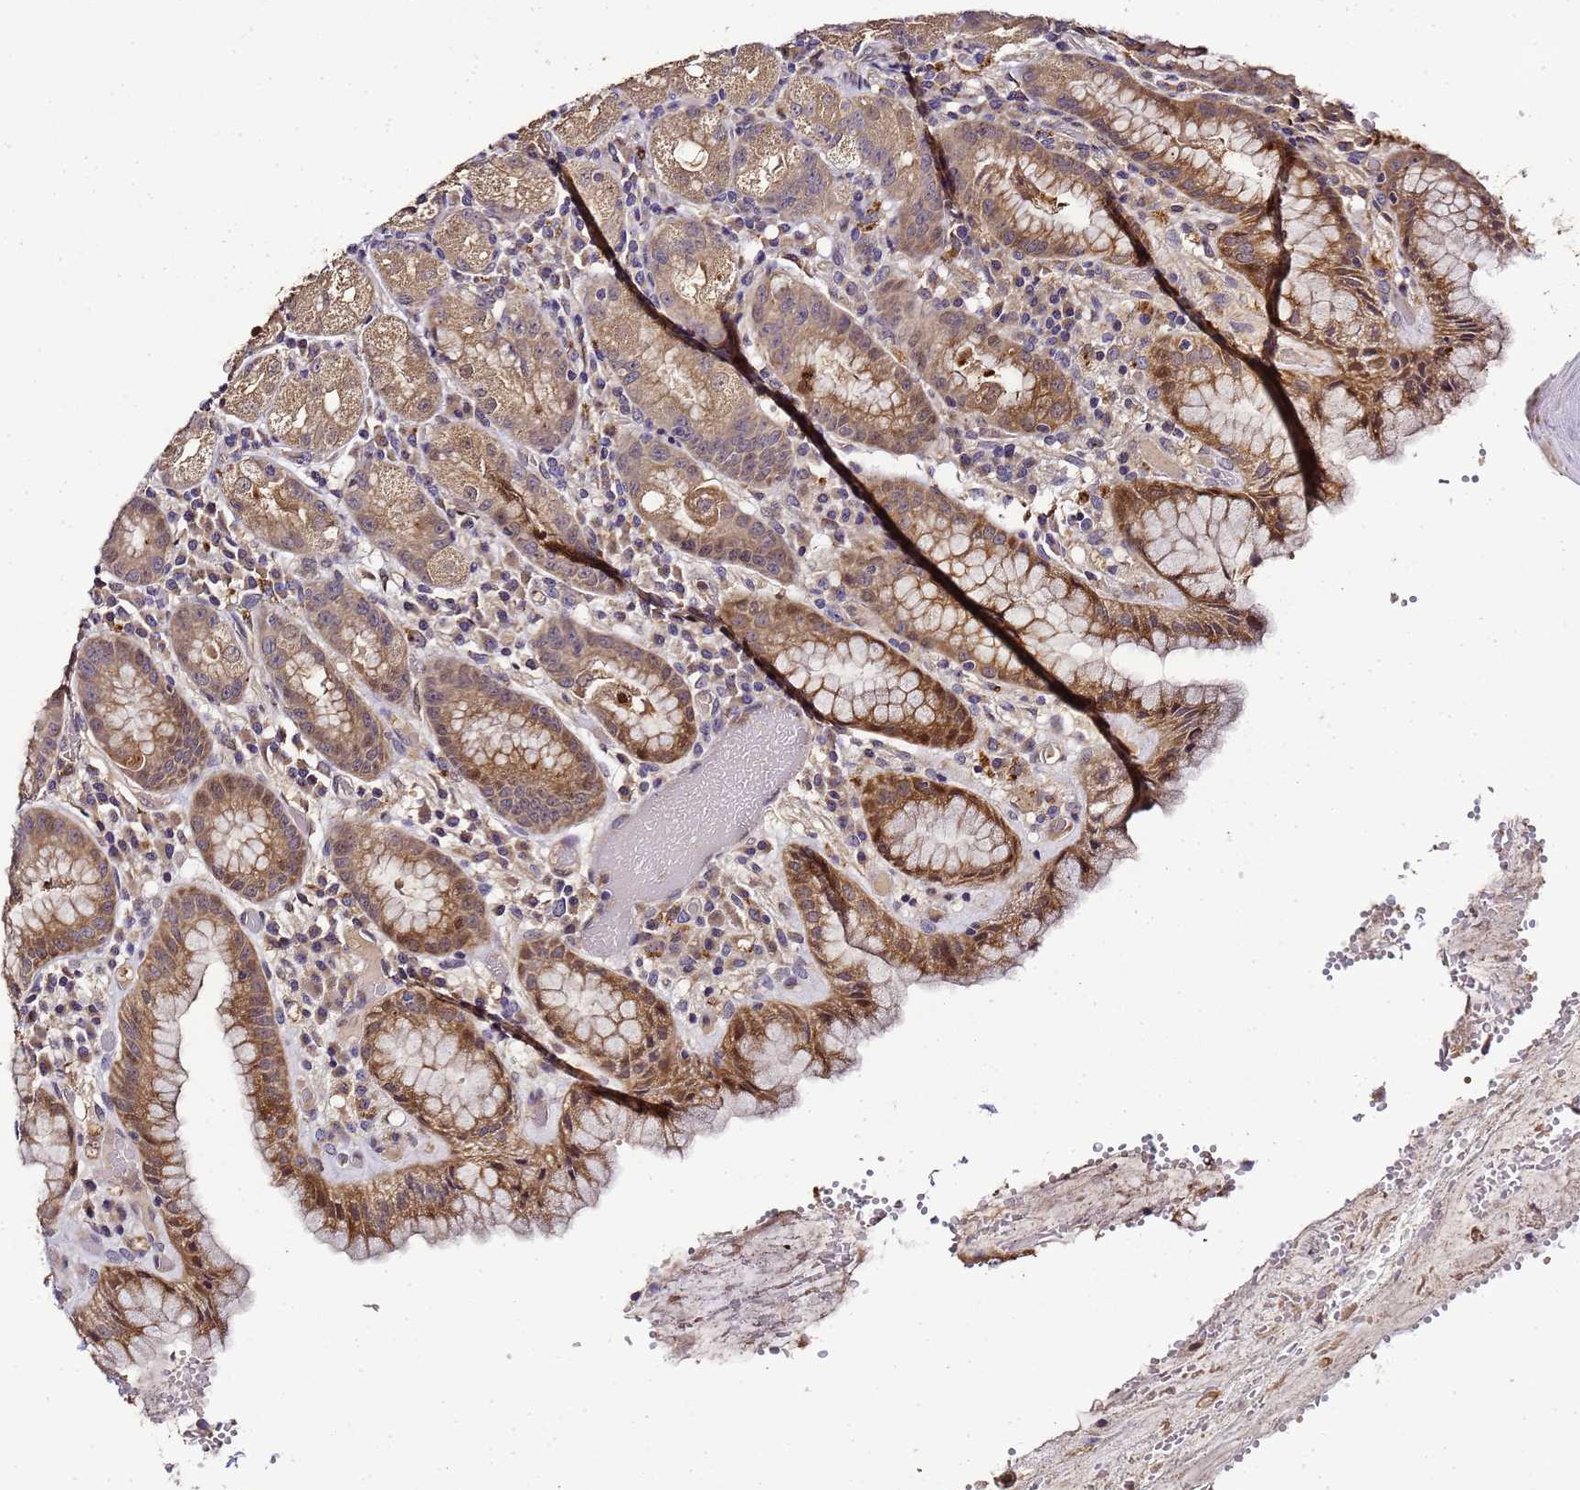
{"staining": {"intensity": "moderate", "quantity": ">75%", "location": "cytoplasmic/membranous,nuclear"}, "tissue": "stomach", "cell_type": "Glandular cells", "image_type": "normal", "snomed": [{"axis": "morphology", "description": "Normal tissue, NOS"}, {"axis": "topography", "description": "Stomach, upper"}], "caption": "This micrograph reveals IHC staining of unremarkable human stomach, with medium moderate cytoplasmic/membranous,nuclear staining in about >75% of glandular cells.", "gene": "LGI4", "patient": {"sex": "male", "age": 52}}